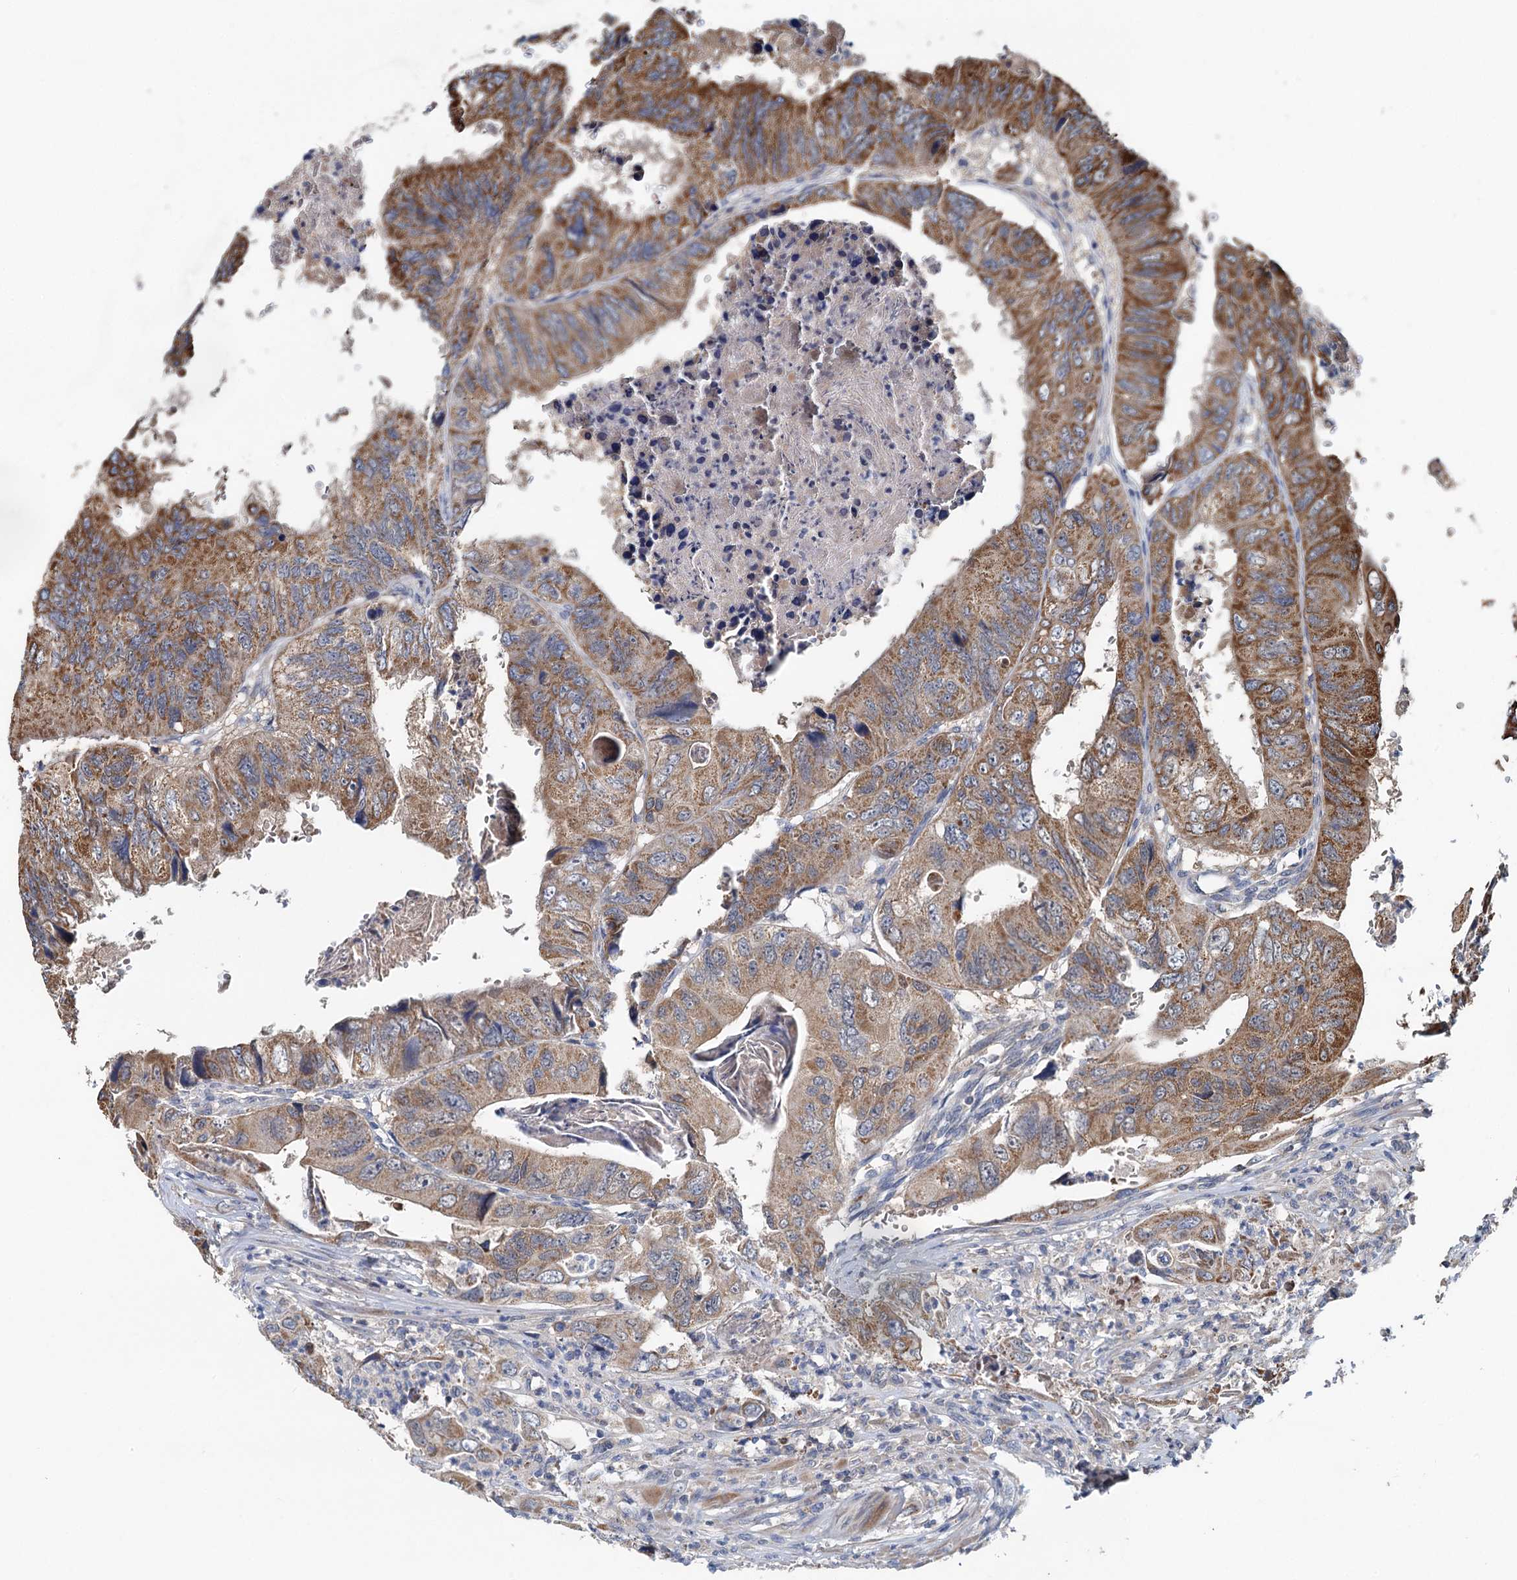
{"staining": {"intensity": "moderate", "quantity": ">75%", "location": "cytoplasmic/membranous"}, "tissue": "colorectal cancer", "cell_type": "Tumor cells", "image_type": "cancer", "snomed": [{"axis": "morphology", "description": "Adenocarcinoma, NOS"}, {"axis": "topography", "description": "Rectum"}], "caption": "A histopathology image showing moderate cytoplasmic/membranous positivity in about >75% of tumor cells in colorectal adenocarcinoma, as visualized by brown immunohistochemical staining.", "gene": "OTUB1", "patient": {"sex": "male", "age": 63}}